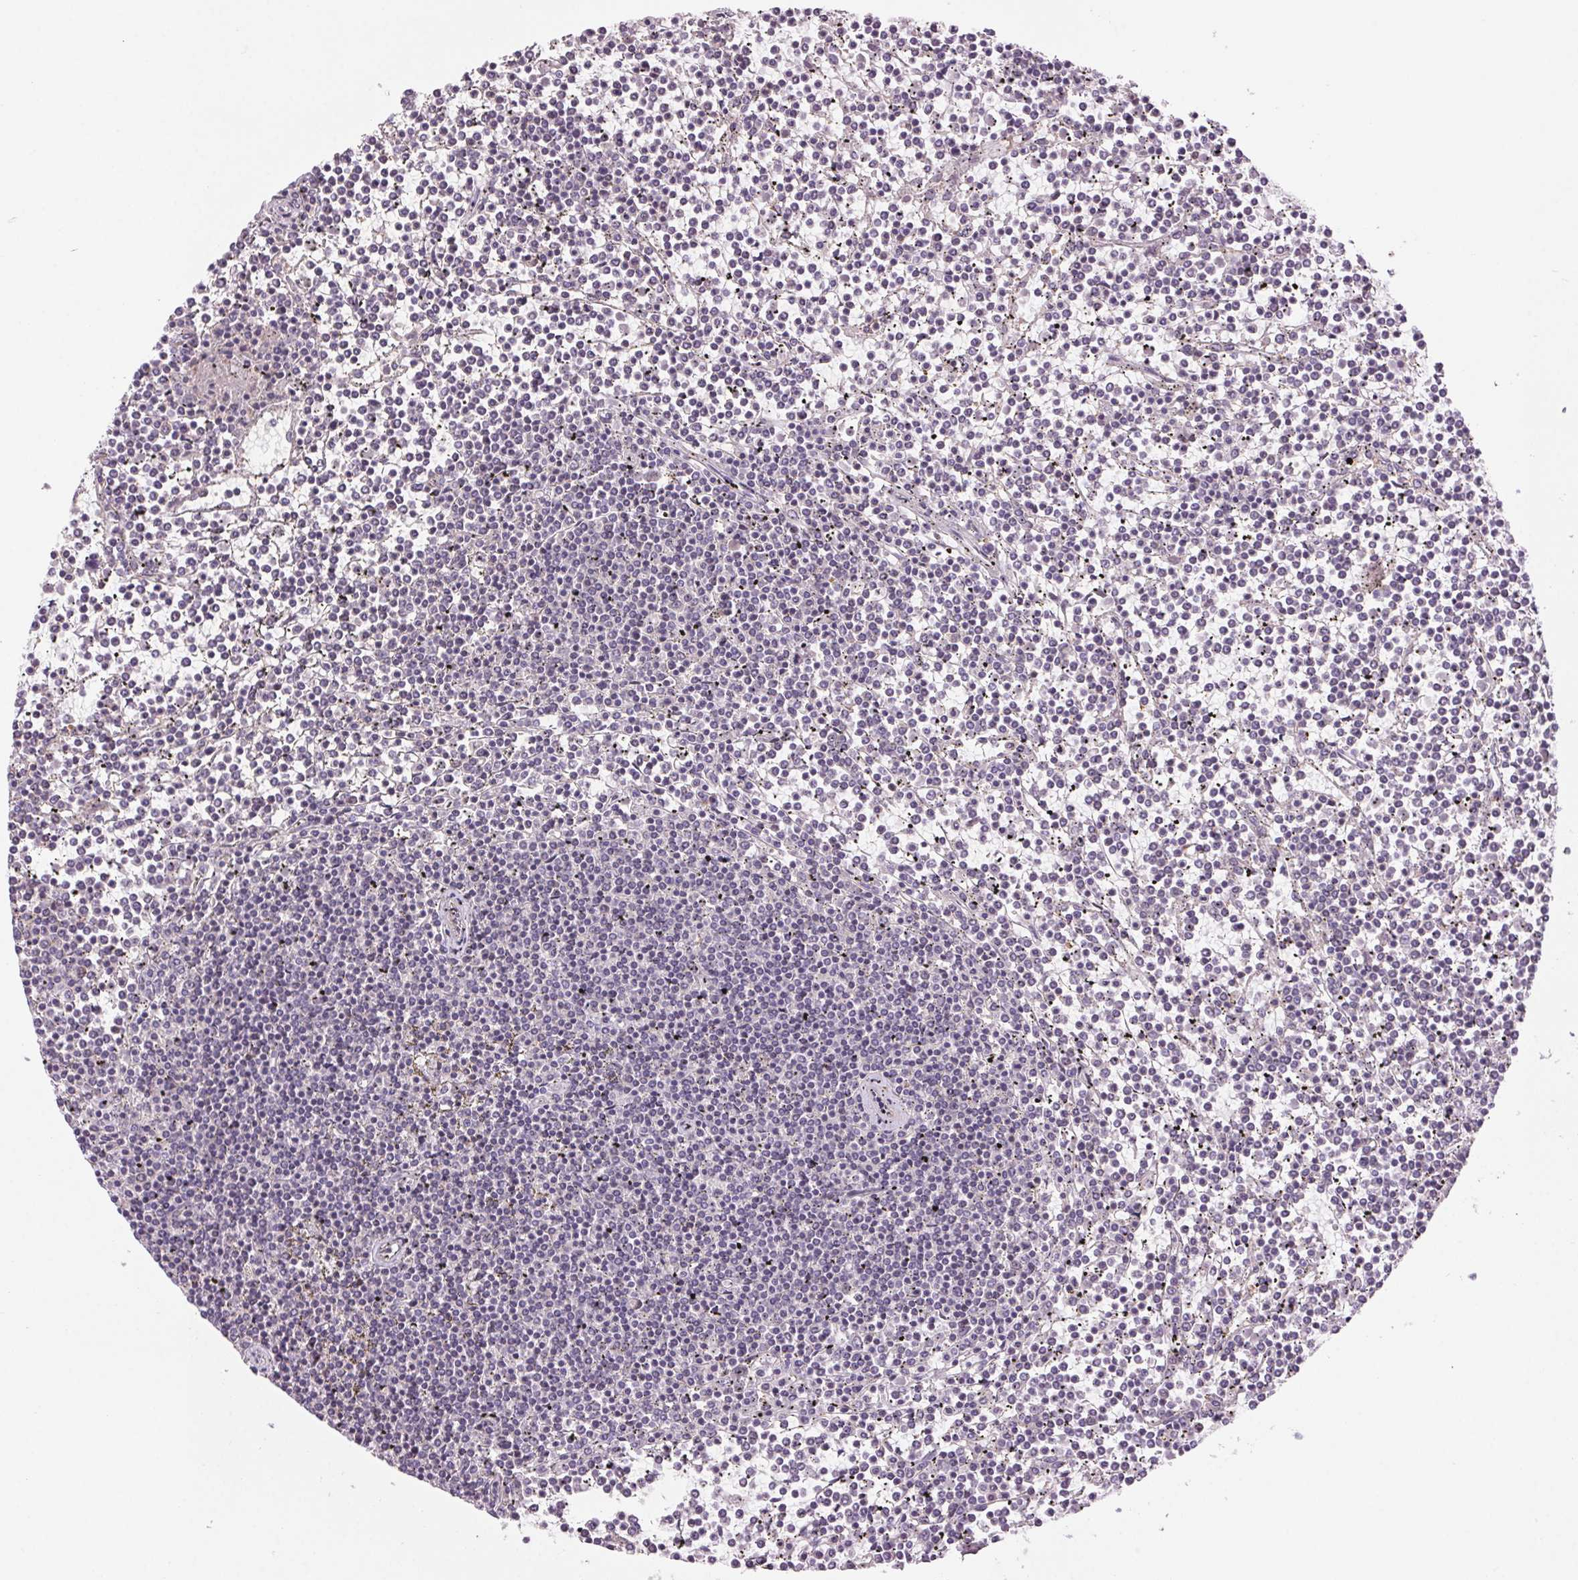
{"staining": {"intensity": "negative", "quantity": "none", "location": "none"}, "tissue": "lymphoma", "cell_type": "Tumor cells", "image_type": "cancer", "snomed": [{"axis": "morphology", "description": "Malignant lymphoma, non-Hodgkin's type, Low grade"}, {"axis": "topography", "description": "Spleen"}], "caption": "Lymphoma stained for a protein using immunohistochemistry reveals no expression tumor cells.", "gene": "HHLA2", "patient": {"sex": "female", "age": 19}}